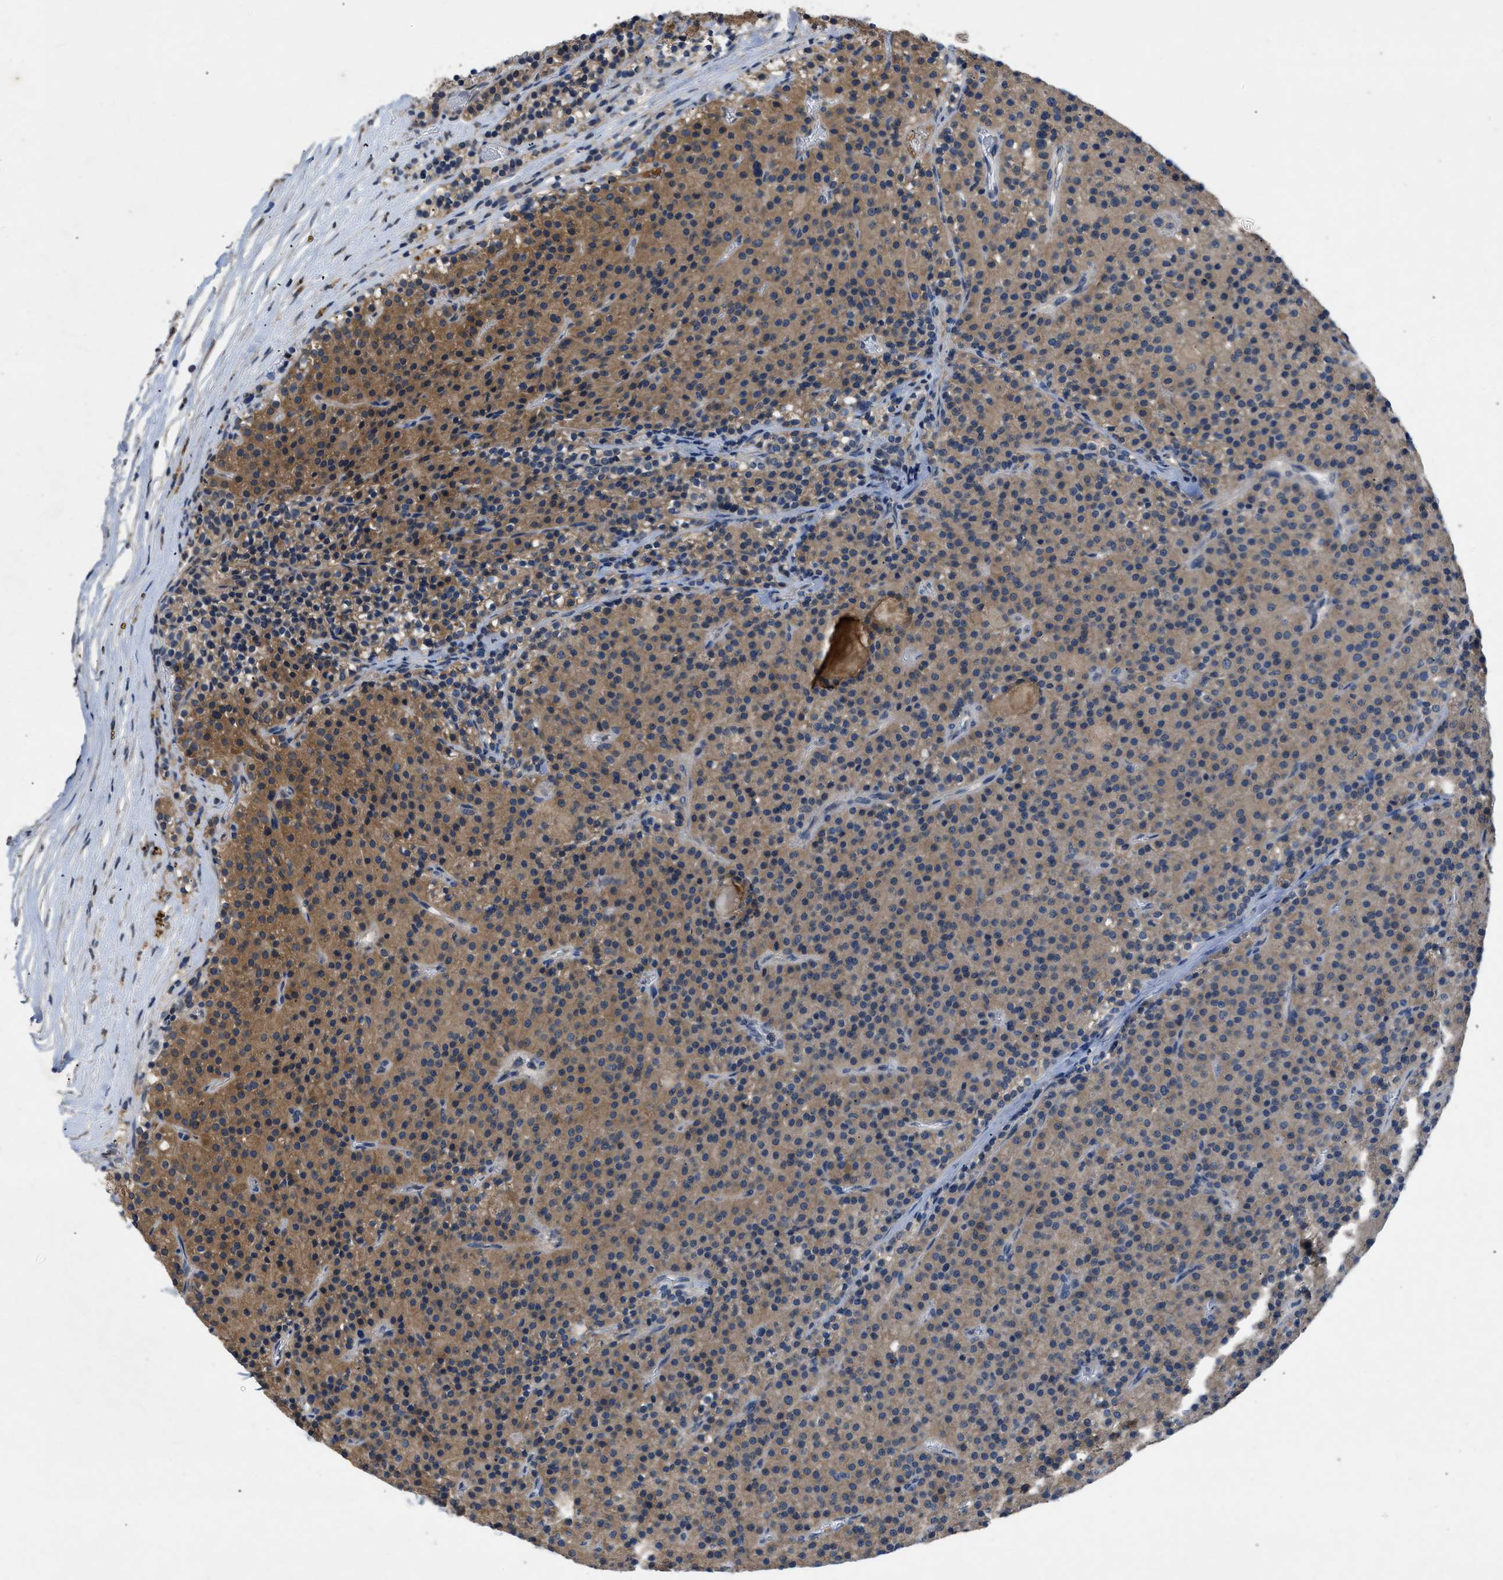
{"staining": {"intensity": "moderate", "quantity": ">75%", "location": "cytoplasmic/membranous"}, "tissue": "parathyroid gland", "cell_type": "Glandular cells", "image_type": "normal", "snomed": [{"axis": "morphology", "description": "Normal tissue, NOS"}, {"axis": "morphology", "description": "Adenoma, NOS"}, {"axis": "topography", "description": "Parathyroid gland"}], "caption": "A high-resolution image shows immunohistochemistry staining of normal parathyroid gland, which shows moderate cytoplasmic/membranous staining in approximately >75% of glandular cells.", "gene": "VPS4A", "patient": {"sex": "male", "age": 75}}